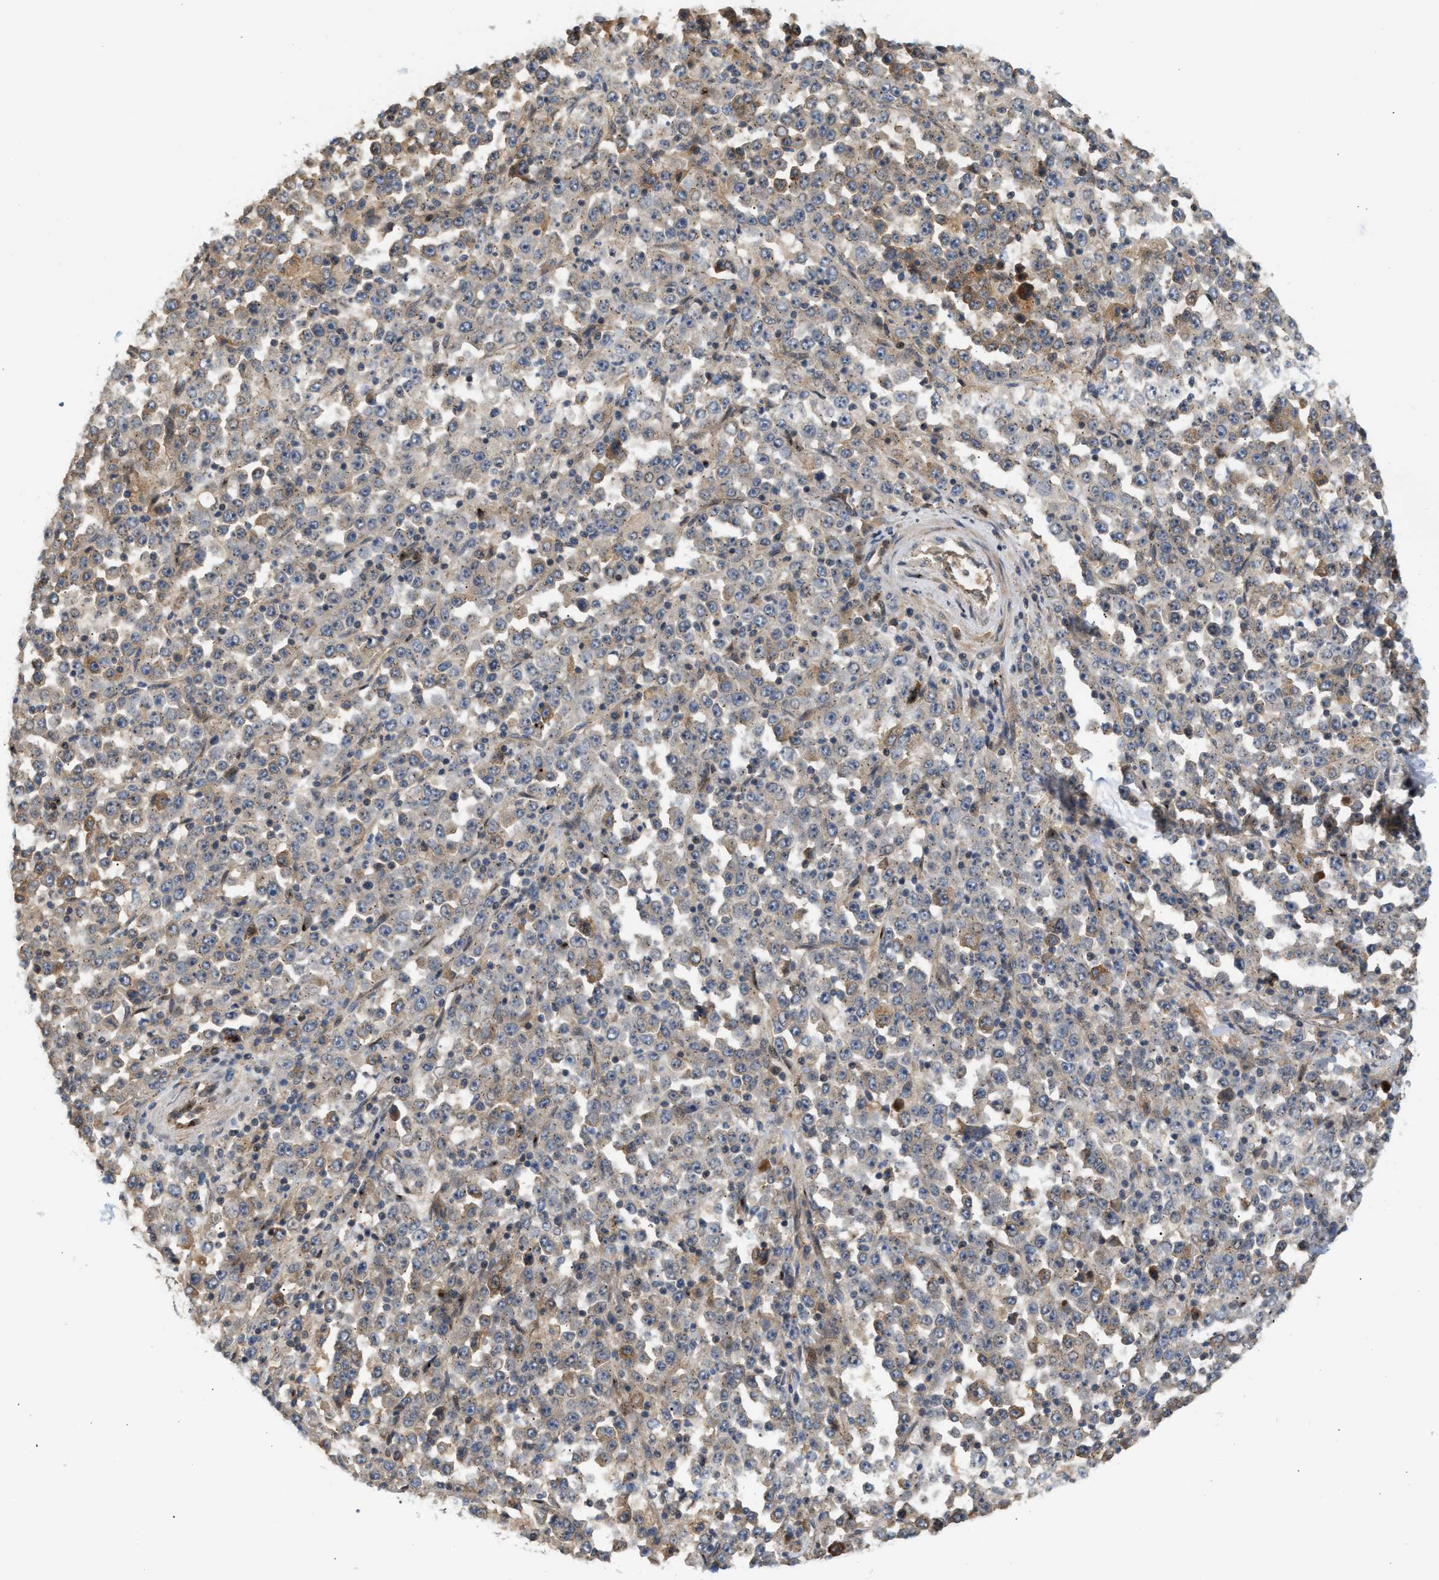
{"staining": {"intensity": "weak", "quantity": "<25%", "location": "cytoplasmic/membranous"}, "tissue": "stomach cancer", "cell_type": "Tumor cells", "image_type": "cancer", "snomed": [{"axis": "morphology", "description": "Normal tissue, NOS"}, {"axis": "morphology", "description": "Adenocarcinoma, NOS"}, {"axis": "topography", "description": "Stomach, upper"}, {"axis": "topography", "description": "Stomach"}], "caption": "Adenocarcinoma (stomach) was stained to show a protein in brown. There is no significant positivity in tumor cells.", "gene": "MAP2K5", "patient": {"sex": "male", "age": 59}}